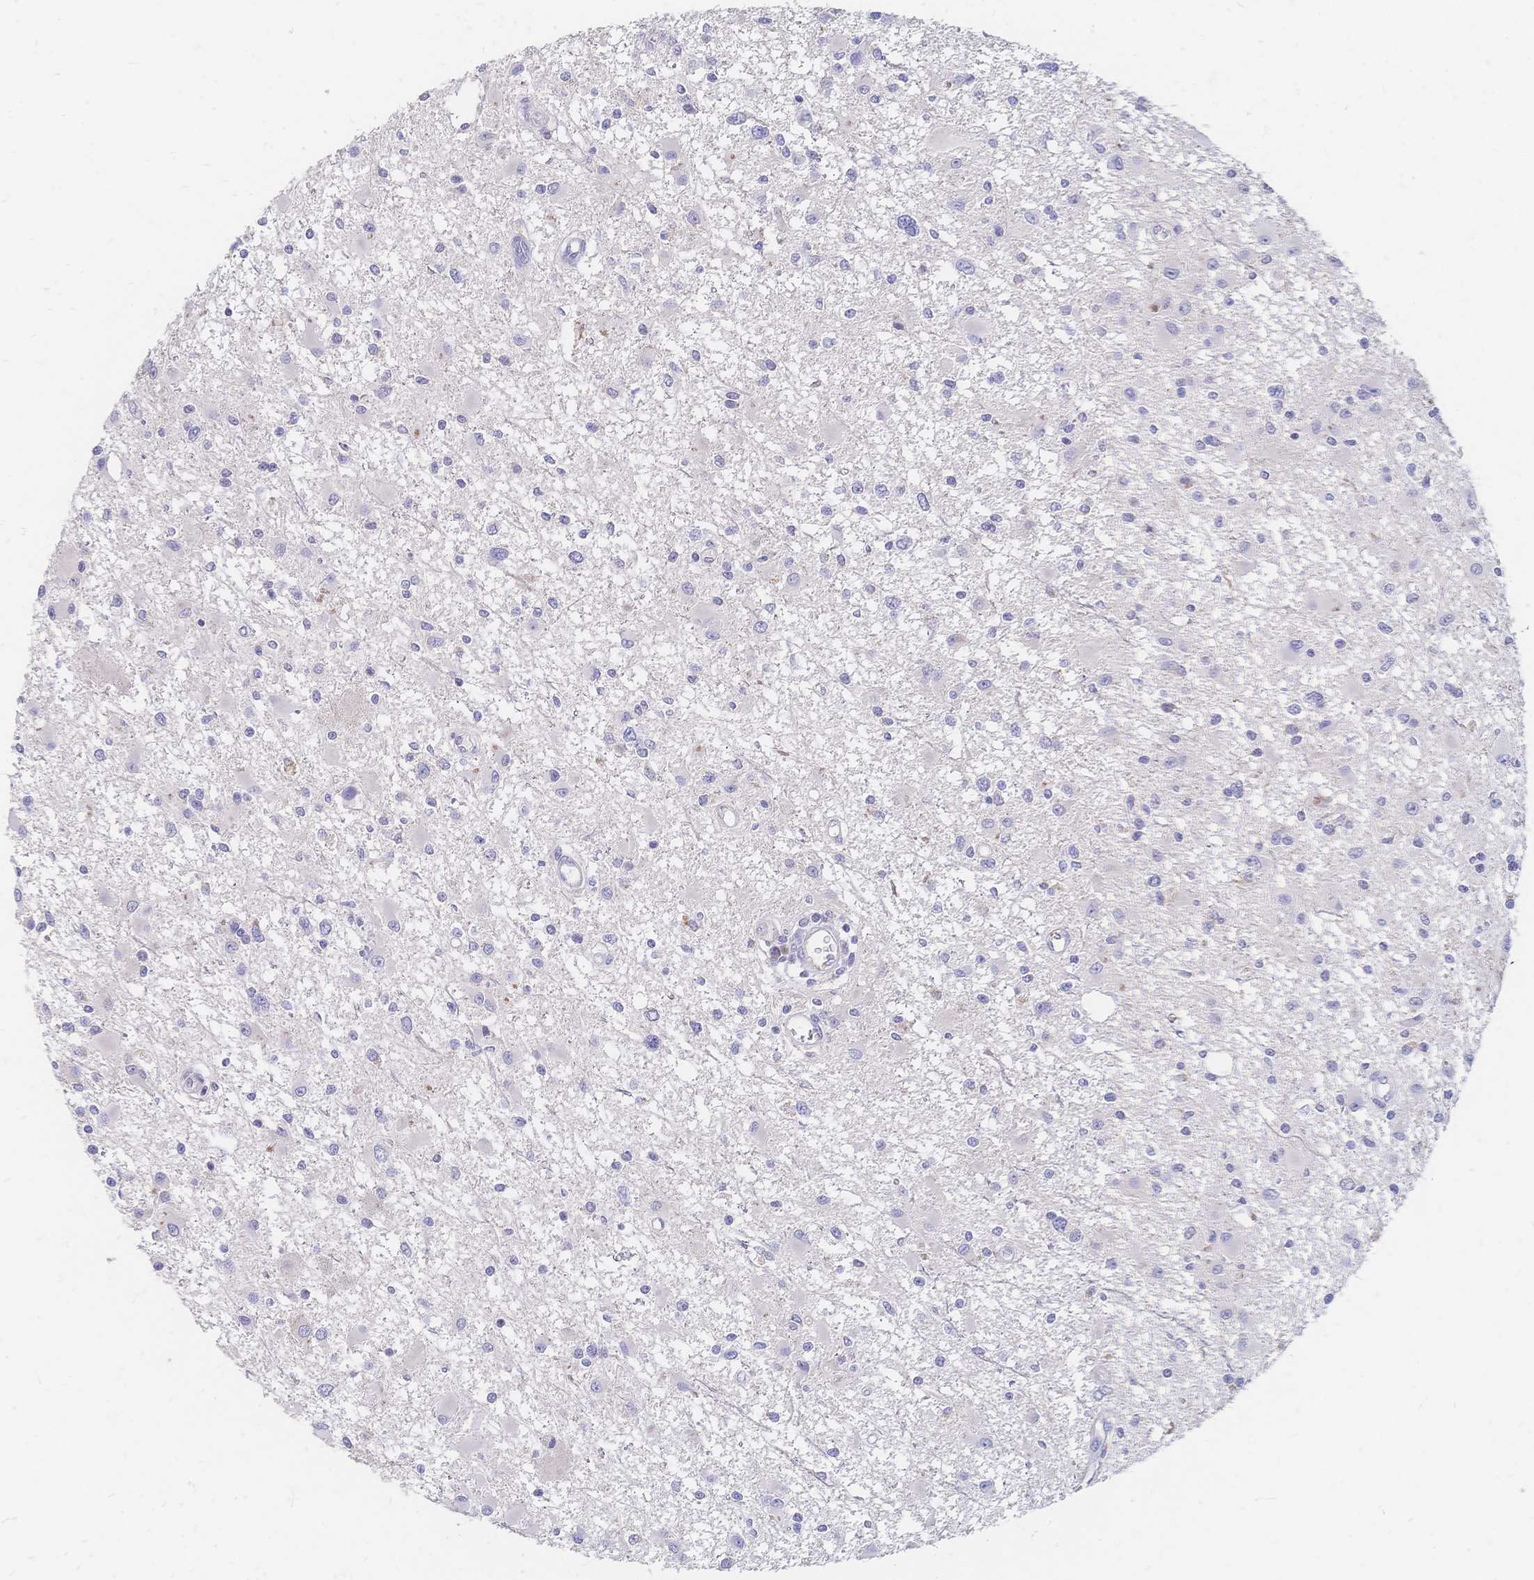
{"staining": {"intensity": "negative", "quantity": "none", "location": "none"}, "tissue": "glioma", "cell_type": "Tumor cells", "image_type": "cancer", "snomed": [{"axis": "morphology", "description": "Glioma, malignant, High grade"}, {"axis": "topography", "description": "Brain"}], "caption": "There is no significant staining in tumor cells of glioma.", "gene": "VWC2L", "patient": {"sex": "male", "age": 54}}